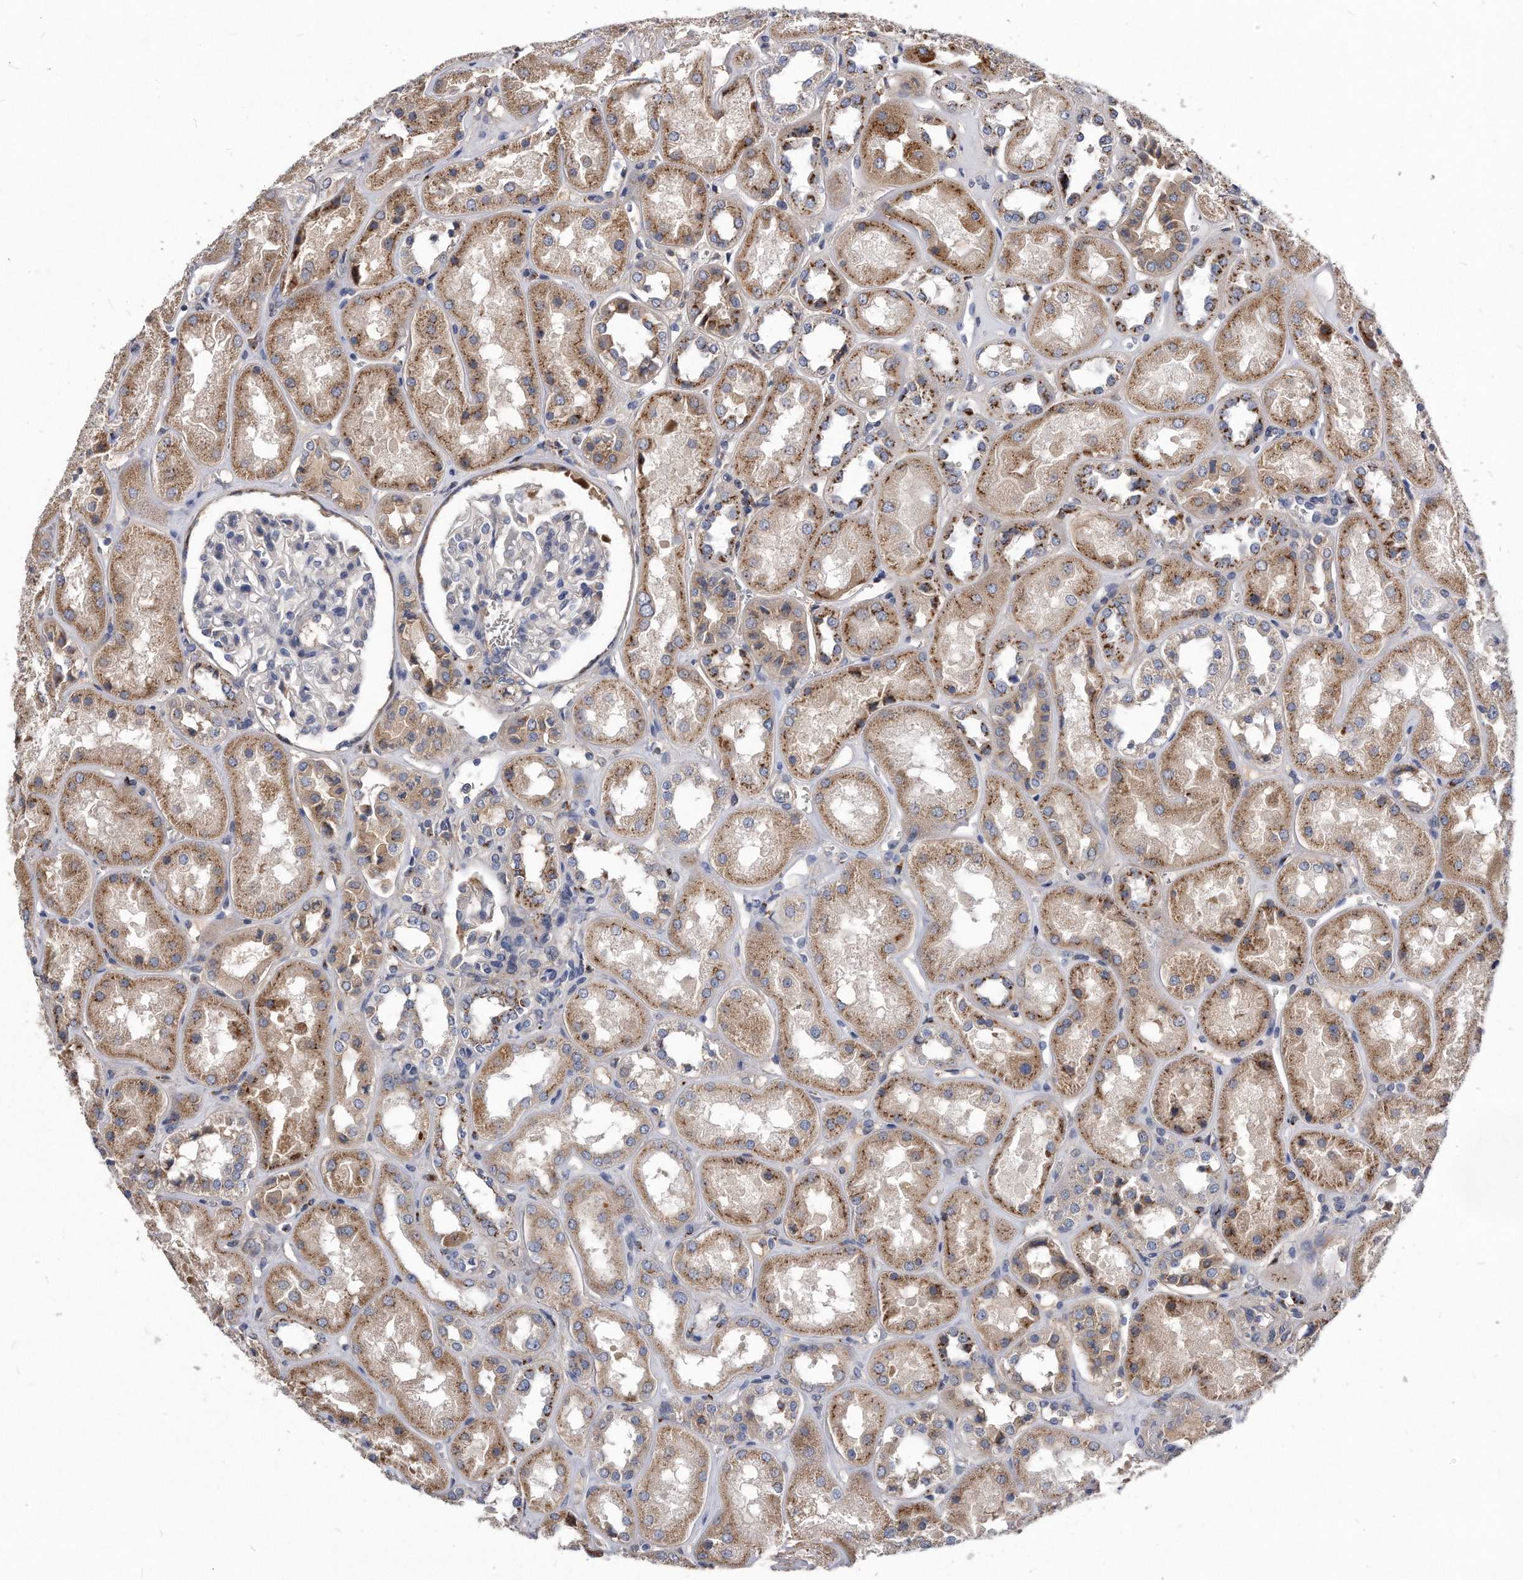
{"staining": {"intensity": "moderate", "quantity": "<25%", "location": "cytoplasmic/membranous"}, "tissue": "kidney", "cell_type": "Cells in glomeruli", "image_type": "normal", "snomed": [{"axis": "morphology", "description": "Normal tissue, NOS"}, {"axis": "topography", "description": "Kidney"}], "caption": "The micrograph demonstrates a brown stain indicating the presence of a protein in the cytoplasmic/membranous of cells in glomeruli in kidney. (DAB IHC, brown staining for protein, blue staining for nuclei).", "gene": "MGAT4A", "patient": {"sex": "male", "age": 70}}